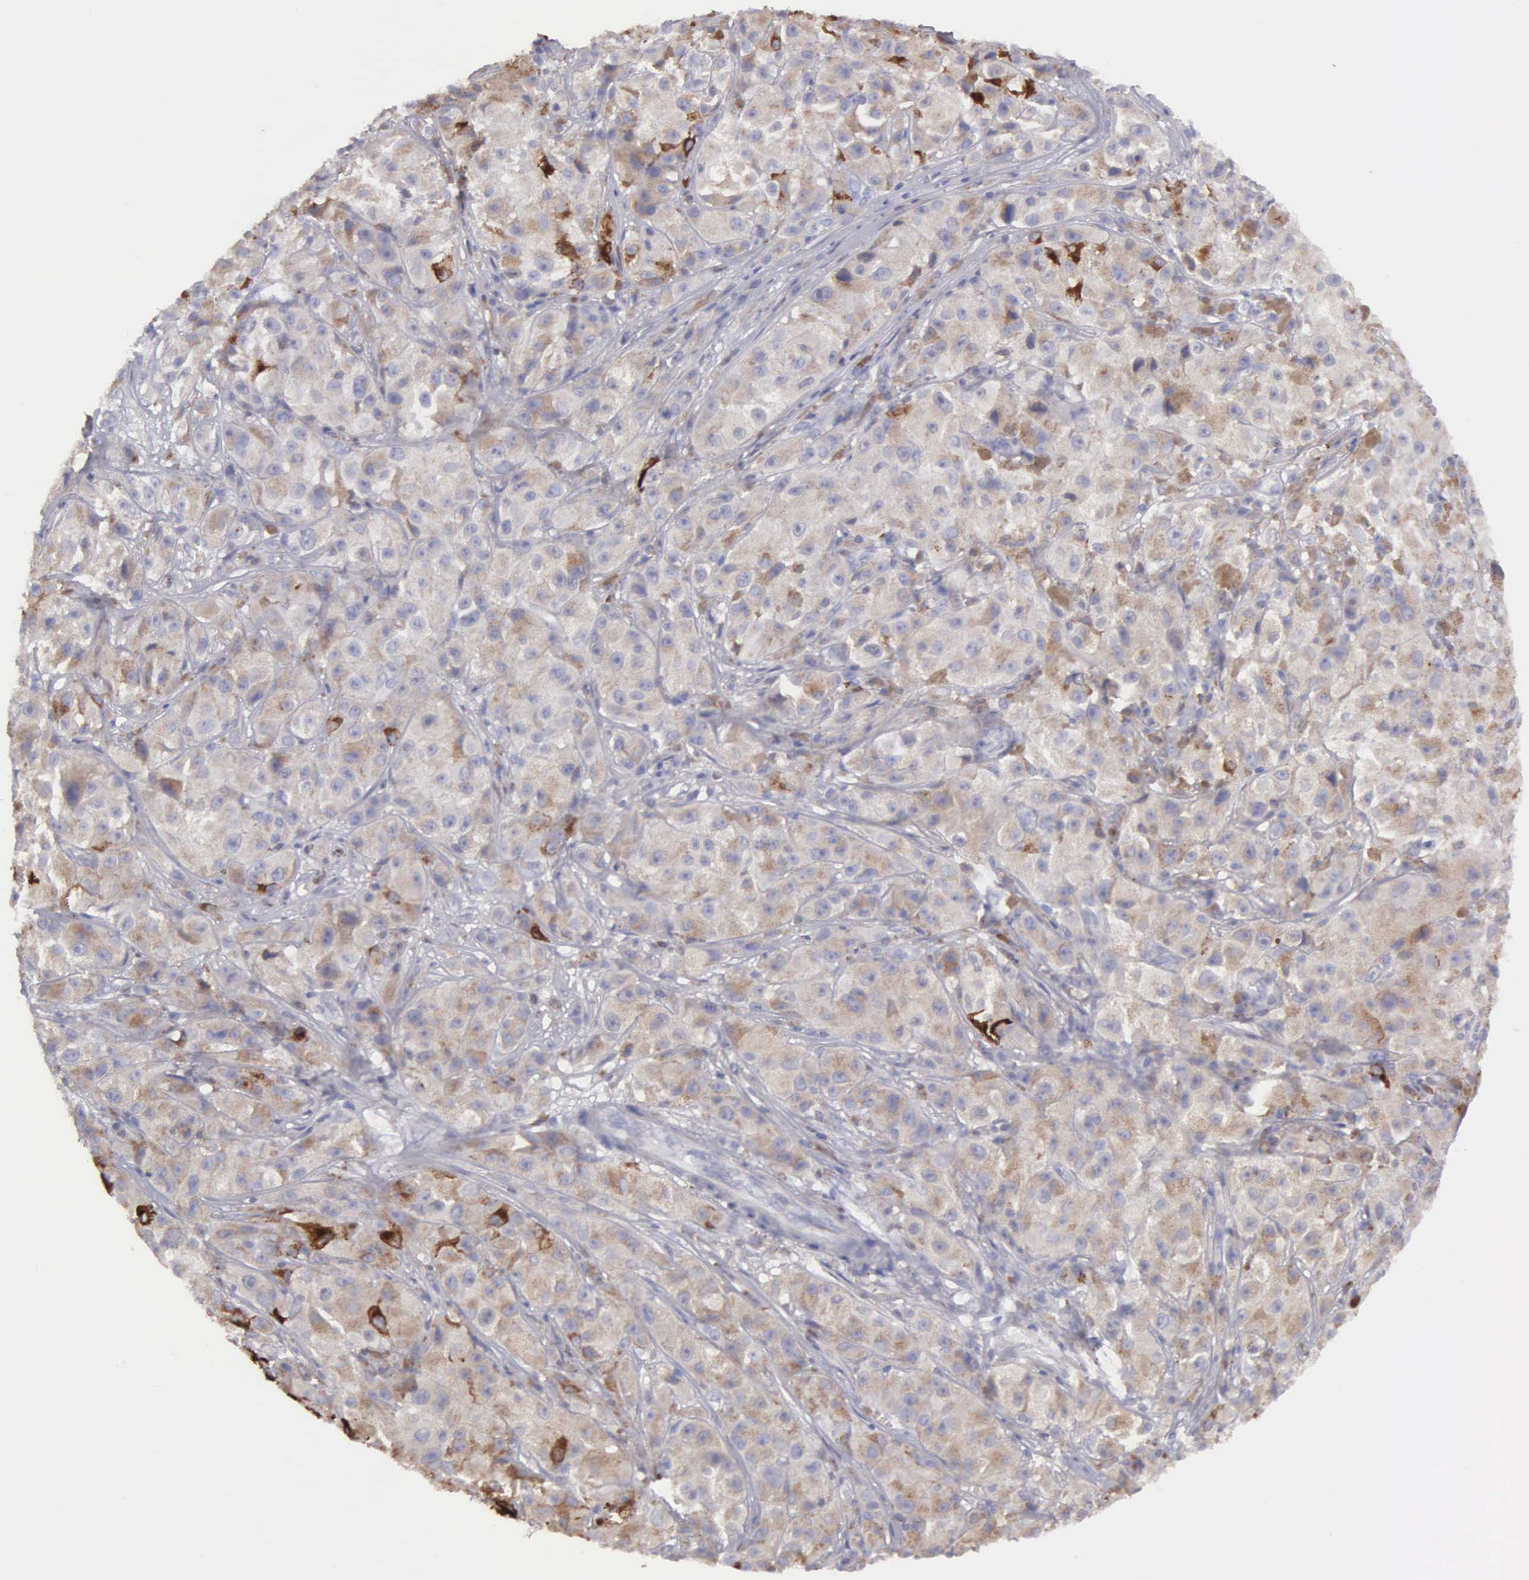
{"staining": {"intensity": "moderate", "quantity": "25%-75%", "location": "cytoplasmic/membranous"}, "tissue": "melanoma", "cell_type": "Tumor cells", "image_type": "cancer", "snomed": [{"axis": "morphology", "description": "Malignant melanoma, NOS"}, {"axis": "topography", "description": "Skin"}], "caption": "Brown immunohistochemical staining in melanoma displays moderate cytoplasmic/membranous positivity in approximately 25%-75% of tumor cells.", "gene": "TYRP1", "patient": {"sex": "male", "age": 56}}